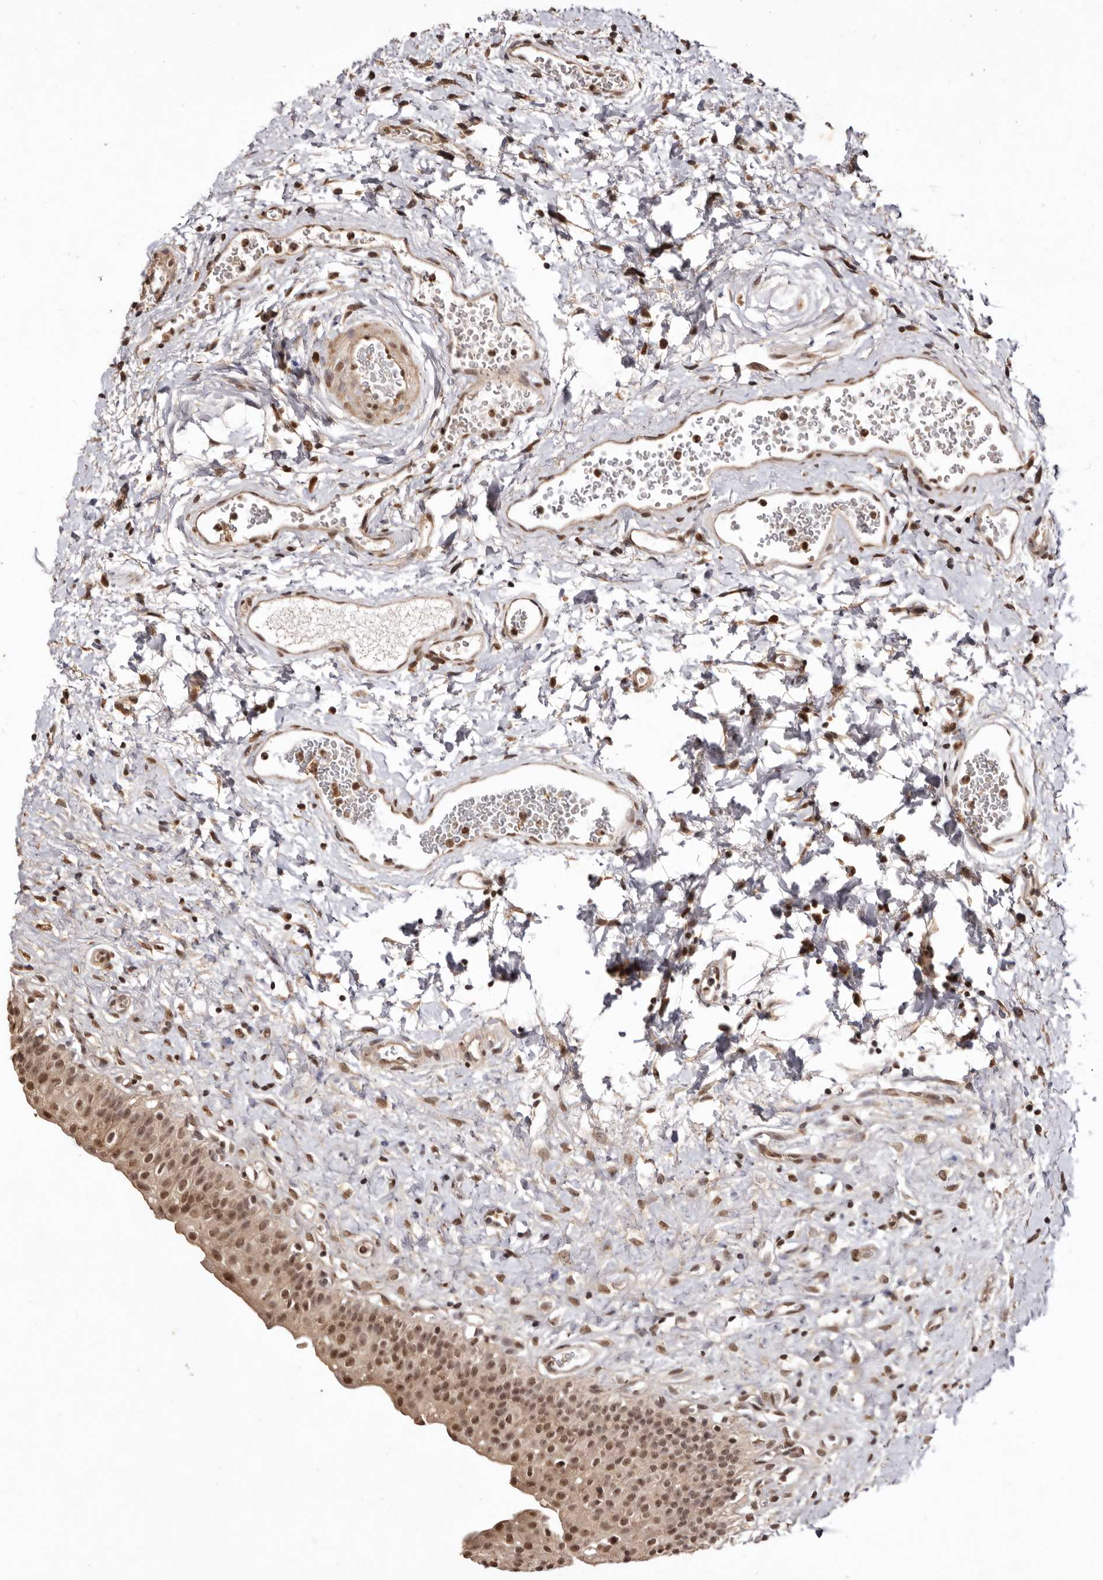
{"staining": {"intensity": "moderate", "quantity": ">75%", "location": "cytoplasmic/membranous,nuclear"}, "tissue": "urinary bladder", "cell_type": "Urothelial cells", "image_type": "normal", "snomed": [{"axis": "morphology", "description": "Normal tissue, NOS"}, {"axis": "topography", "description": "Urinary bladder"}], "caption": "This micrograph reveals immunohistochemistry (IHC) staining of benign human urinary bladder, with medium moderate cytoplasmic/membranous,nuclear positivity in about >75% of urothelial cells.", "gene": "NOTCH1", "patient": {"sex": "male", "age": 51}}